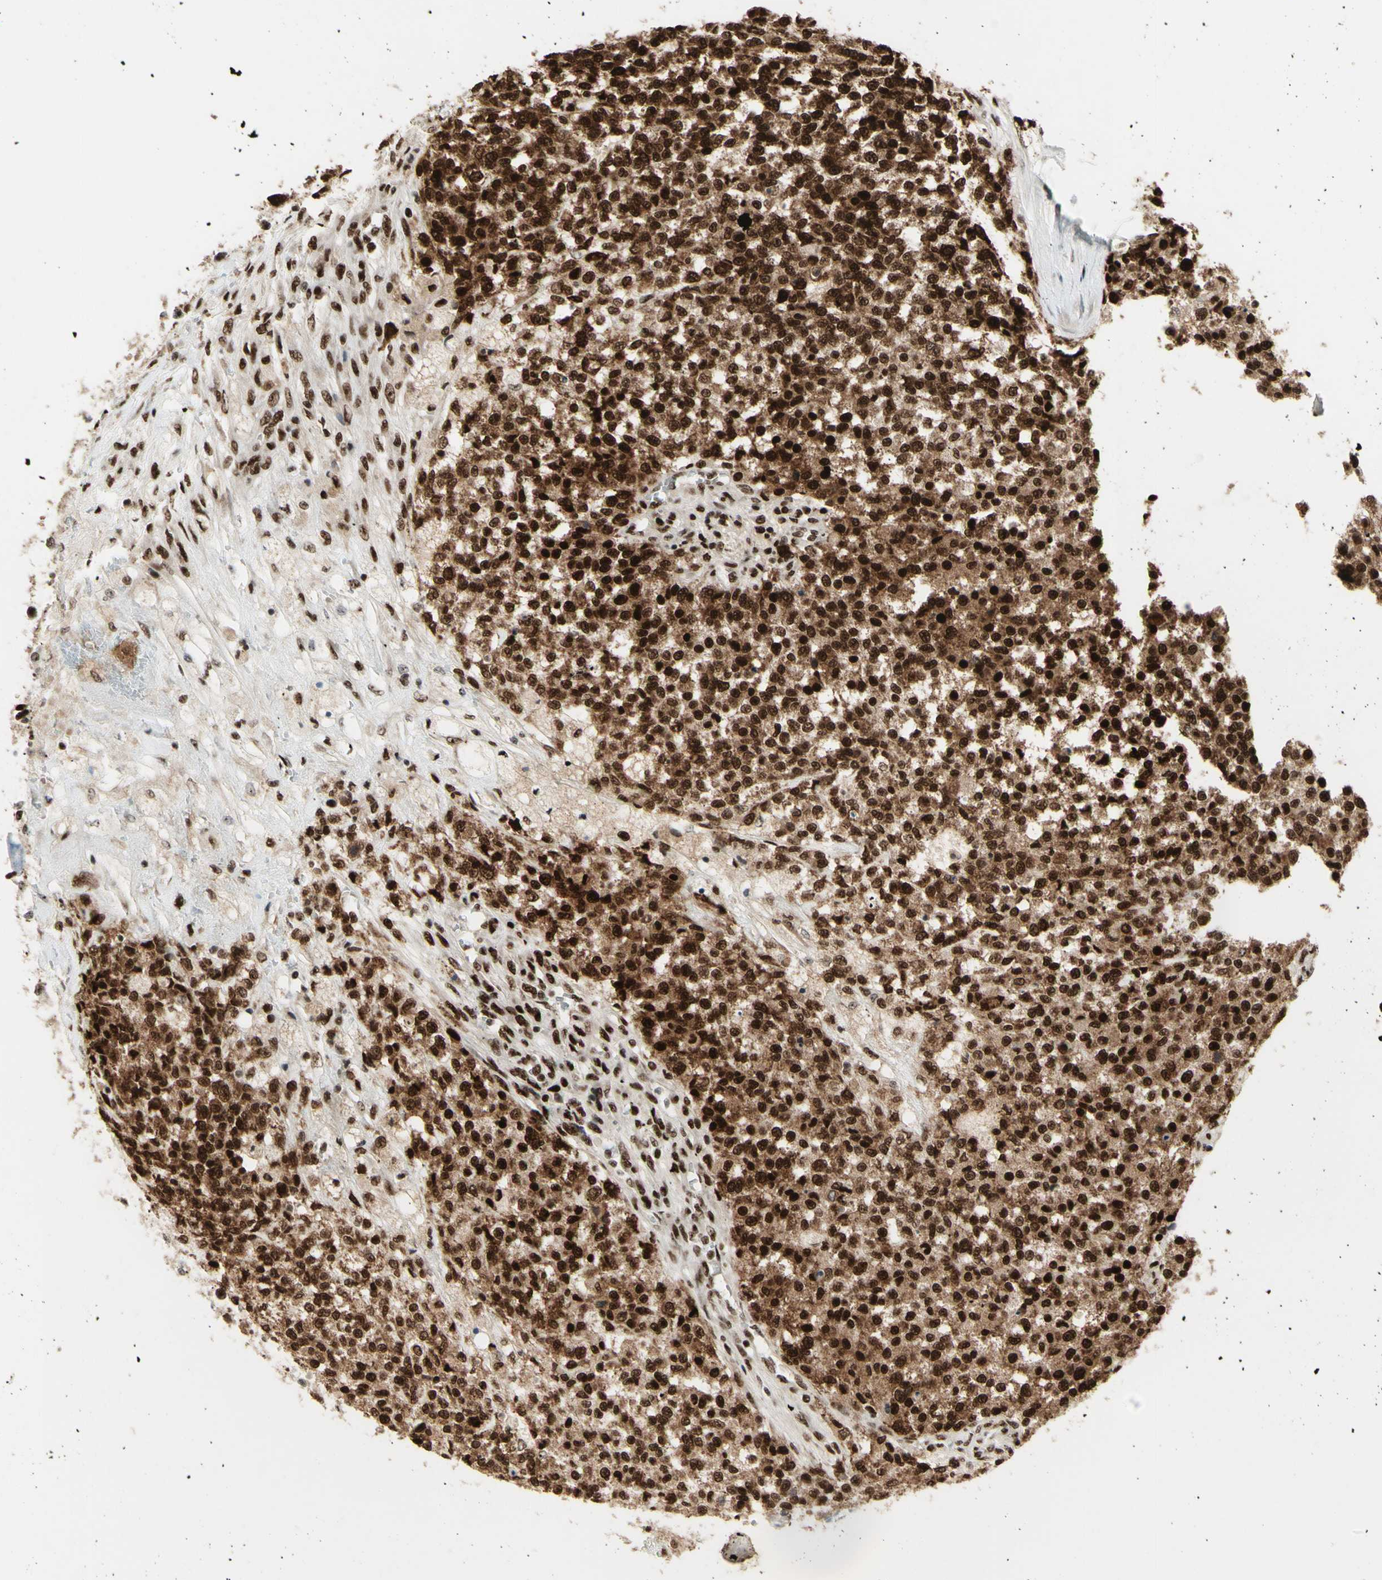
{"staining": {"intensity": "strong", "quantity": ">75%", "location": "cytoplasmic/membranous,nuclear"}, "tissue": "testis cancer", "cell_type": "Tumor cells", "image_type": "cancer", "snomed": [{"axis": "morphology", "description": "Seminoma, NOS"}, {"axis": "topography", "description": "Testis"}], "caption": "Approximately >75% of tumor cells in human testis cancer (seminoma) demonstrate strong cytoplasmic/membranous and nuclear protein positivity as visualized by brown immunohistochemical staining.", "gene": "DHX9", "patient": {"sex": "male", "age": 59}}